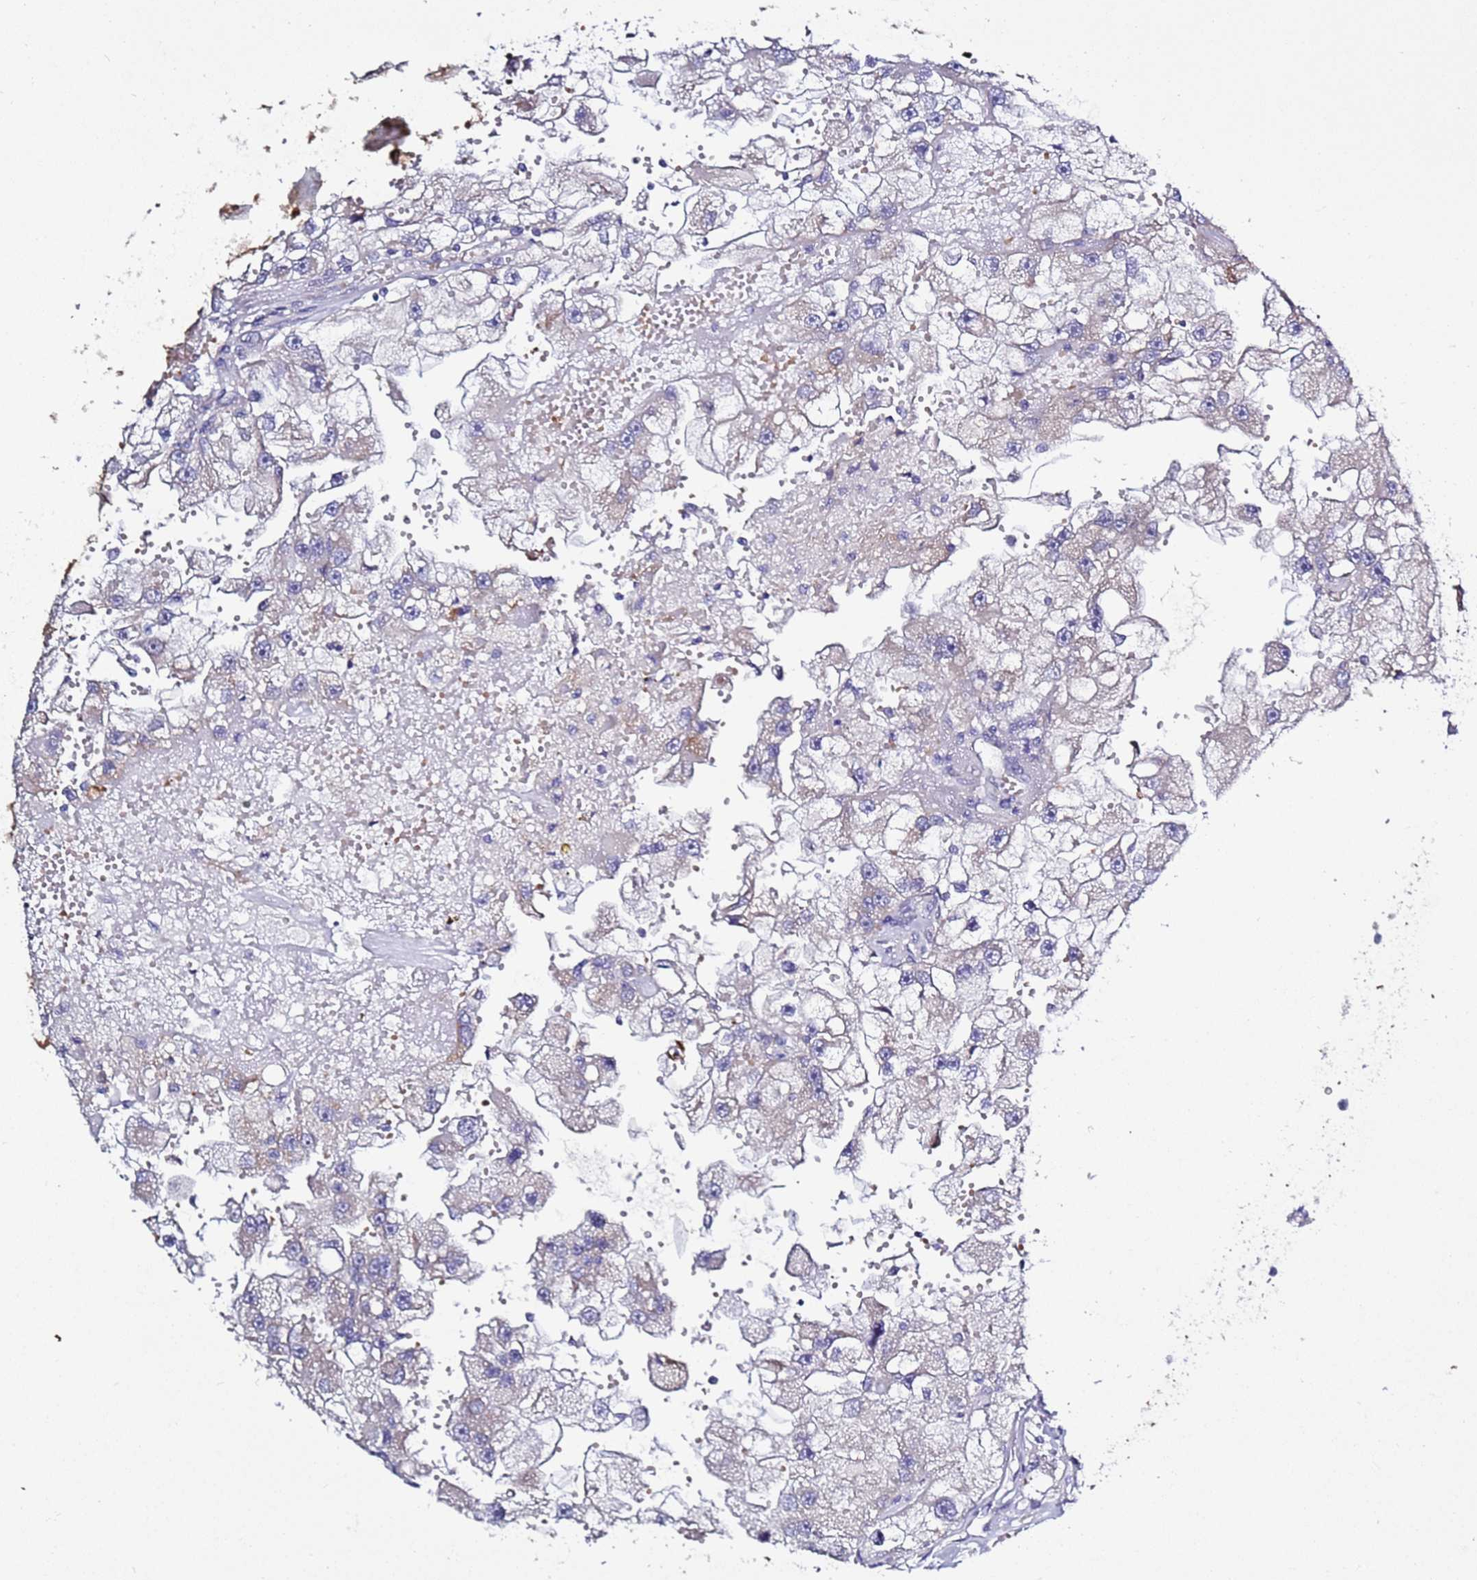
{"staining": {"intensity": "negative", "quantity": "none", "location": "none"}, "tissue": "renal cancer", "cell_type": "Tumor cells", "image_type": "cancer", "snomed": [{"axis": "morphology", "description": "Adenocarcinoma, NOS"}, {"axis": "topography", "description": "Kidney"}], "caption": "Adenocarcinoma (renal) was stained to show a protein in brown. There is no significant expression in tumor cells.", "gene": "ABHD17B", "patient": {"sex": "male", "age": 63}}